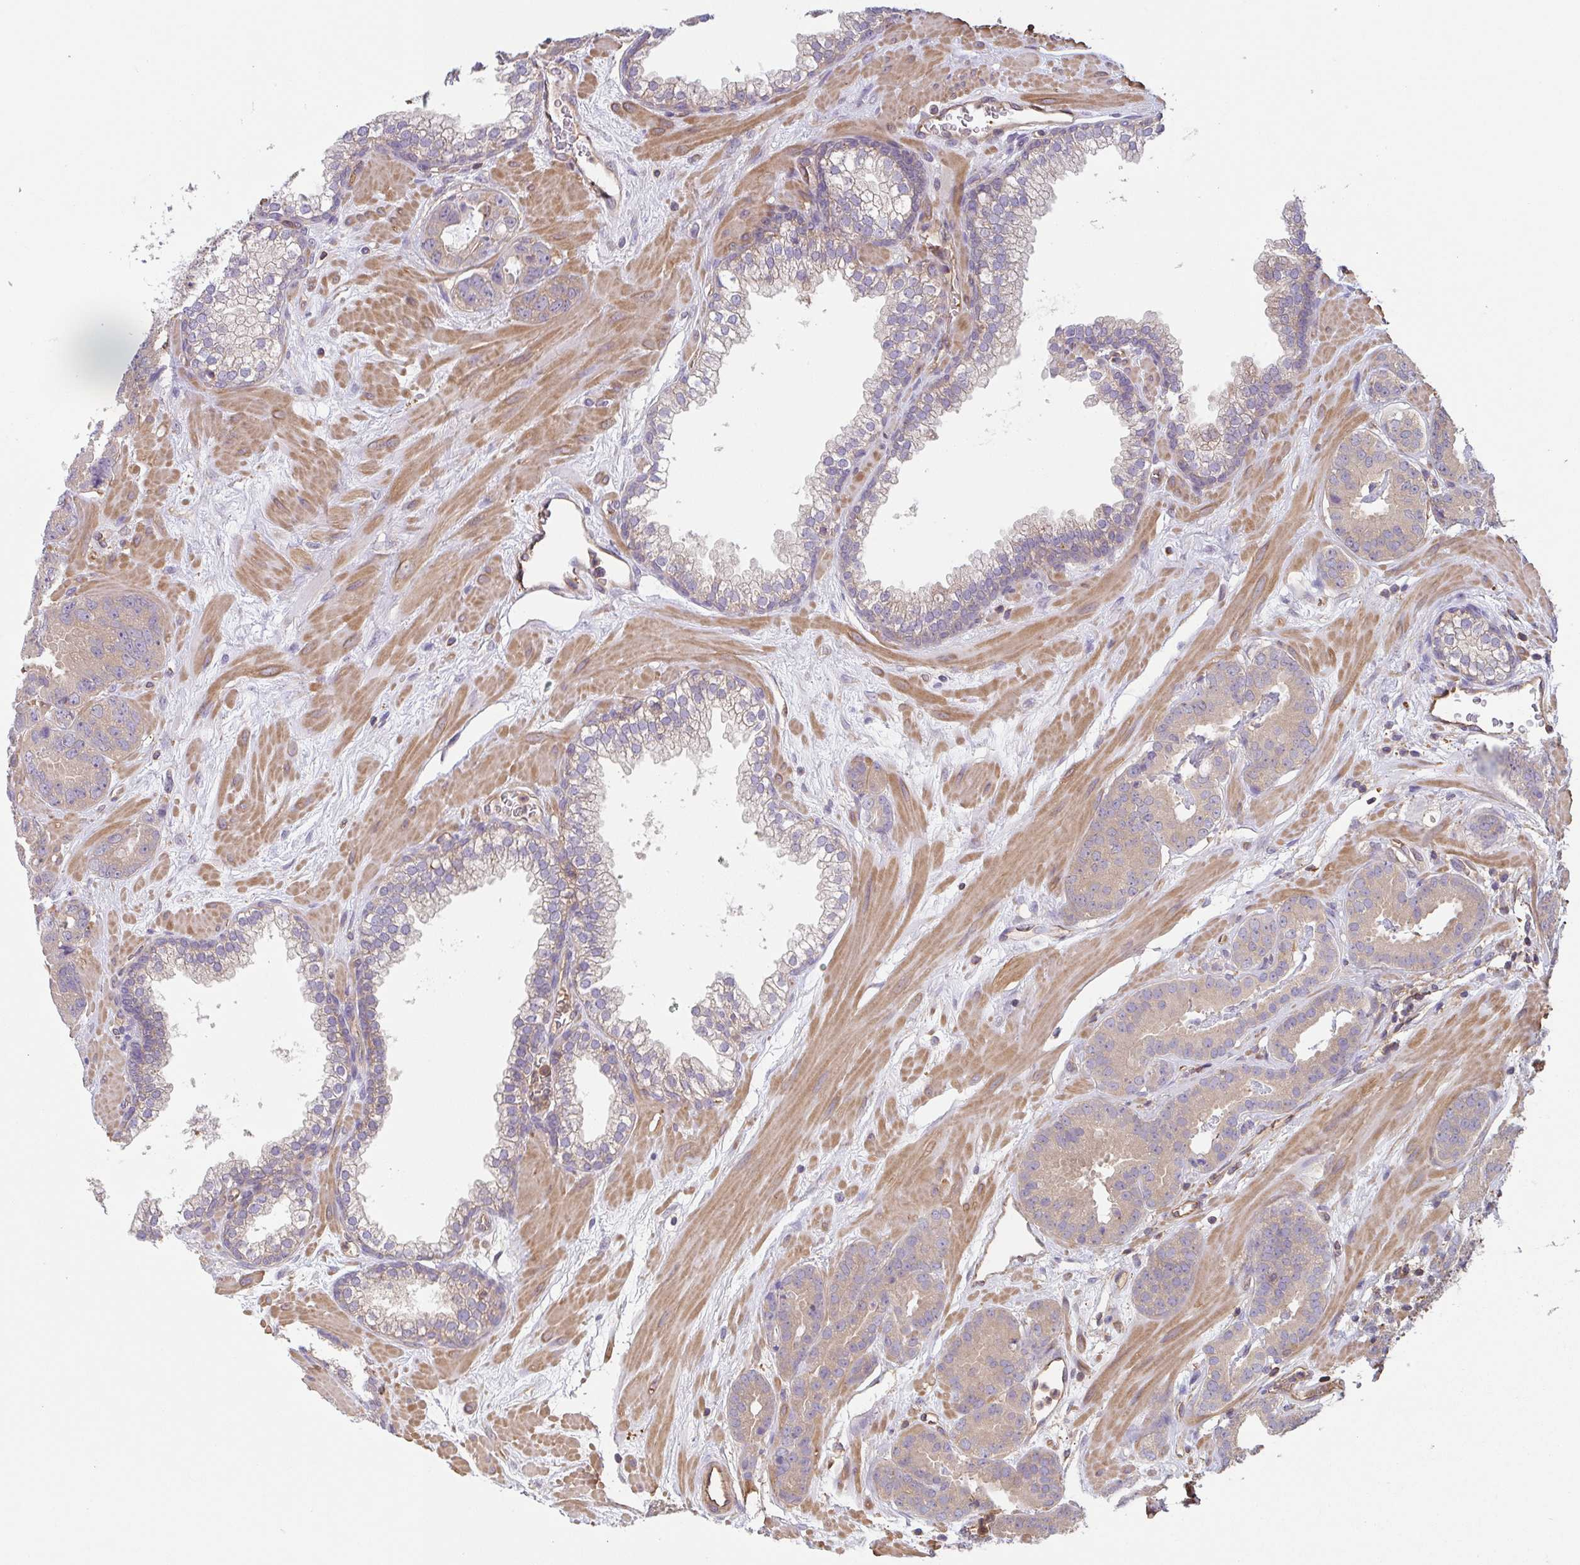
{"staining": {"intensity": "weak", "quantity": ">75%", "location": "cytoplasmic/membranous"}, "tissue": "prostate cancer", "cell_type": "Tumor cells", "image_type": "cancer", "snomed": [{"axis": "morphology", "description": "Adenocarcinoma, Low grade"}, {"axis": "topography", "description": "Prostate"}], "caption": "Human prostate low-grade adenocarcinoma stained for a protein (brown) displays weak cytoplasmic/membranous positive expression in about >75% of tumor cells.", "gene": "TMEM229A", "patient": {"sex": "male", "age": 62}}